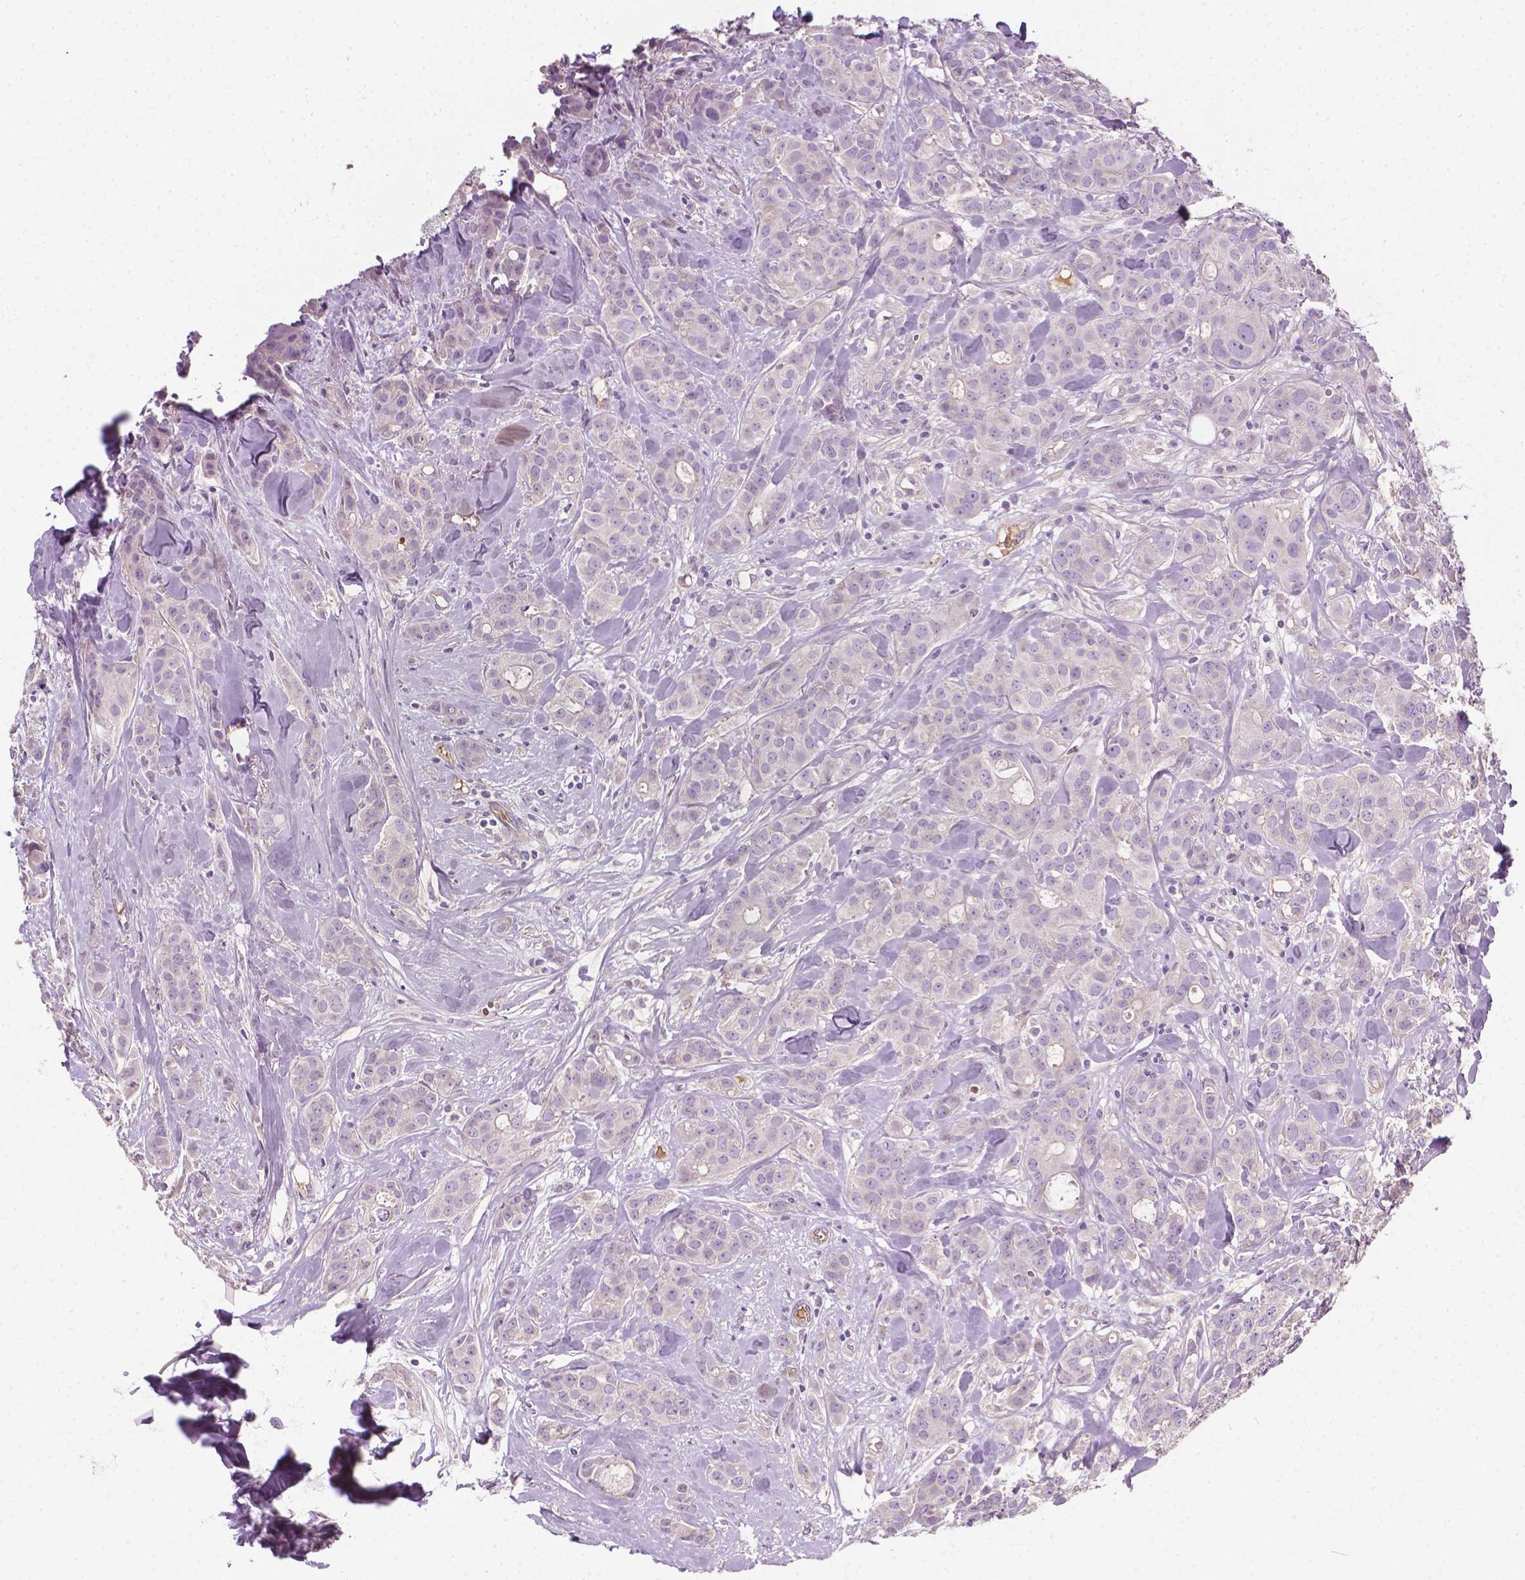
{"staining": {"intensity": "negative", "quantity": "none", "location": "none"}, "tissue": "breast cancer", "cell_type": "Tumor cells", "image_type": "cancer", "snomed": [{"axis": "morphology", "description": "Duct carcinoma"}, {"axis": "topography", "description": "Breast"}], "caption": "Immunohistochemical staining of breast cancer (invasive ductal carcinoma) displays no significant staining in tumor cells.", "gene": "RIIAD1", "patient": {"sex": "female", "age": 43}}